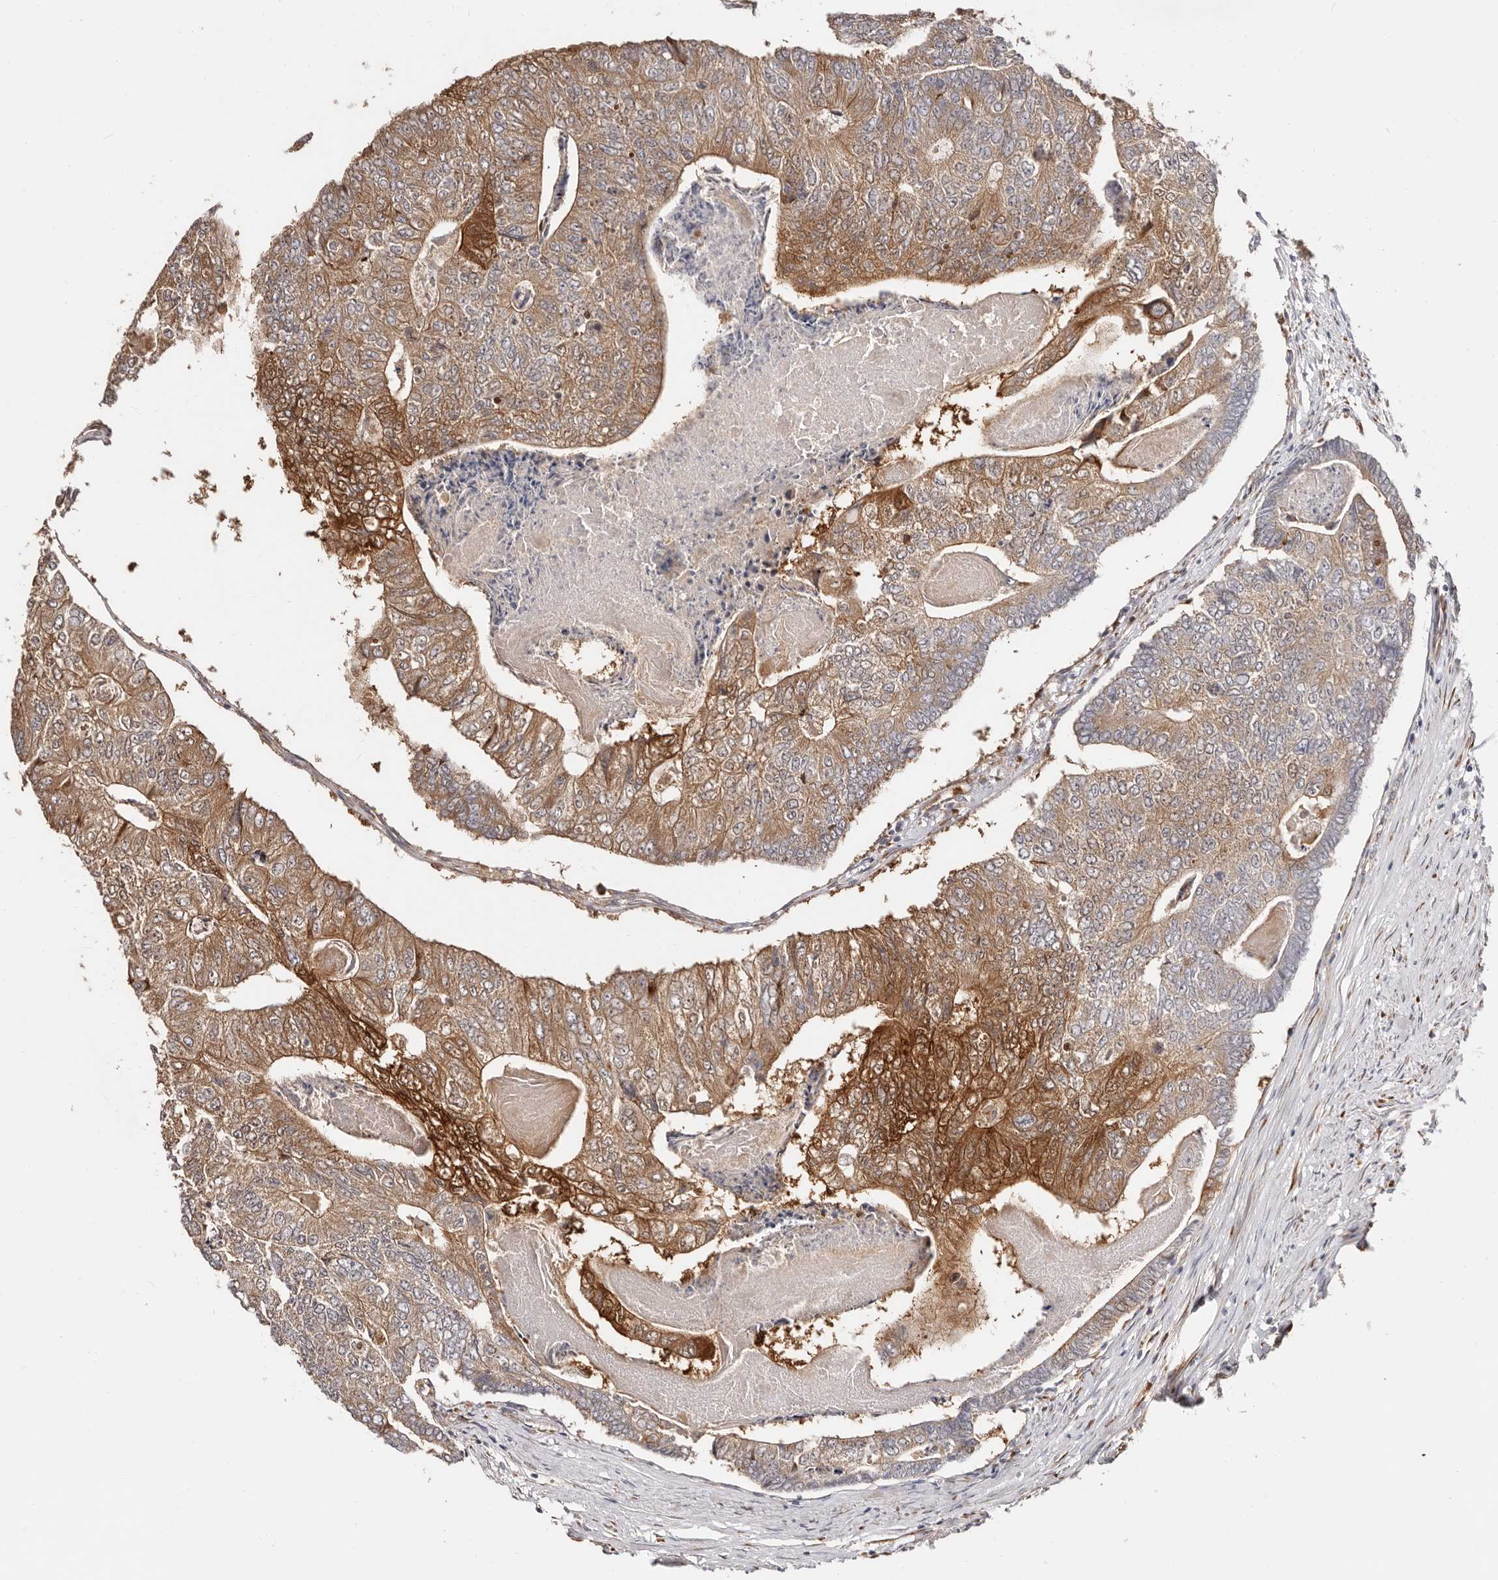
{"staining": {"intensity": "strong", "quantity": "<25%", "location": "cytoplasmic/membranous,nuclear"}, "tissue": "colorectal cancer", "cell_type": "Tumor cells", "image_type": "cancer", "snomed": [{"axis": "morphology", "description": "Adenocarcinoma, NOS"}, {"axis": "topography", "description": "Colon"}], "caption": "Immunohistochemistry (IHC) histopathology image of adenocarcinoma (colorectal) stained for a protein (brown), which demonstrates medium levels of strong cytoplasmic/membranous and nuclear expression in approximately <25% of tumor cells.", "gene": "BCL2L15", "patient": {"sex": "female", "age": 67}}